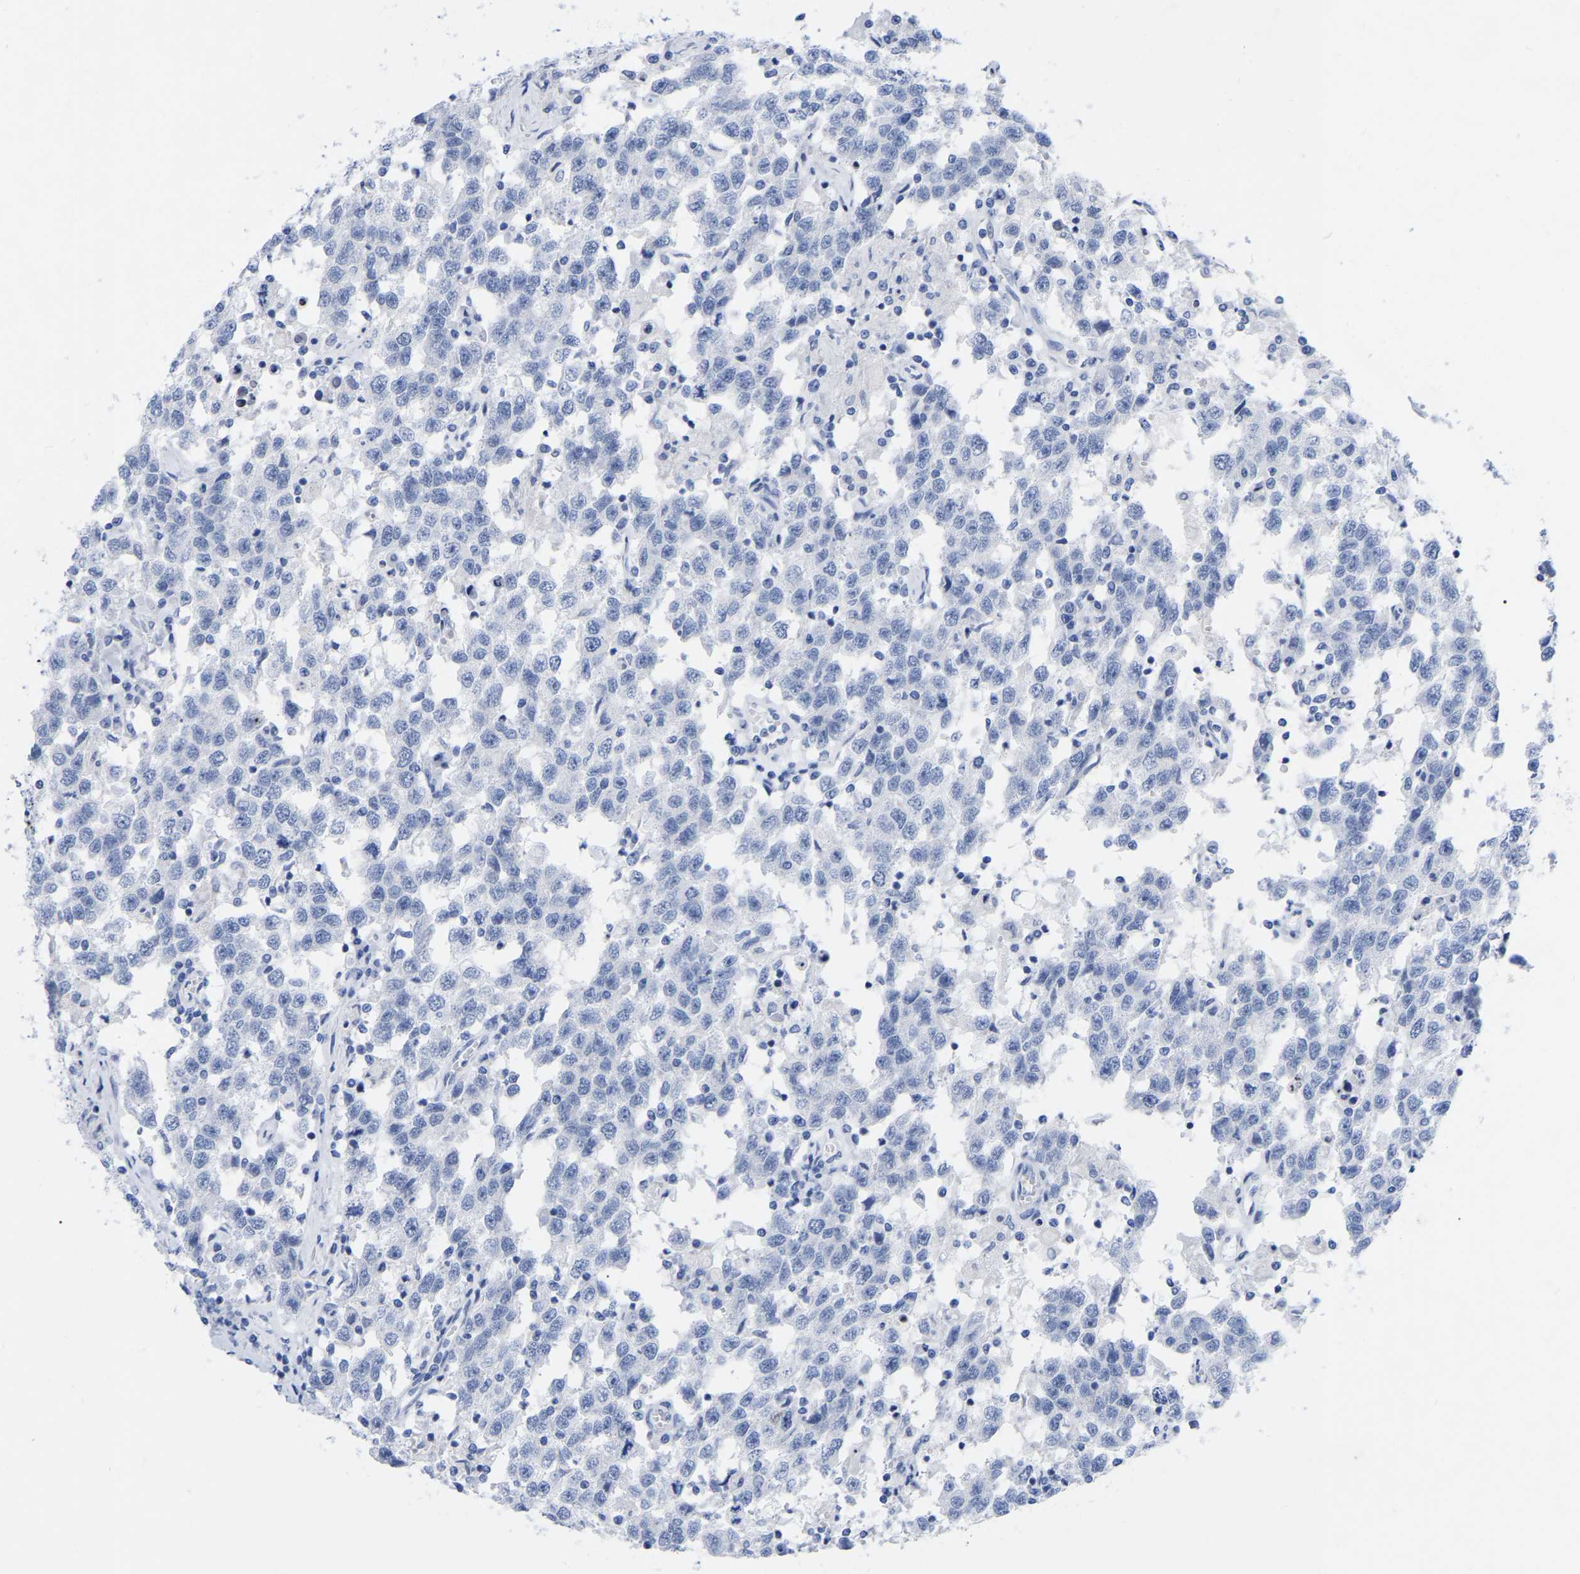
{"staining": {"intensity": "negative", "quantity": "none", "location": "none"}, "tissue": "testis cancer", "cell_type": "Tumor cells", "image_type": "cancer", "snomed": [{"axis": "morphology", "description": "Seminoma, NOS"}, {"axis": "topography", "description": "Testis"}], "caption": "High power microscopy histopathology image of an immunohistochemistry micrograph of testis cancer, revealing no significant expression in tumor cells.", "gene": "ZNF629", "patient": {"sex": "male", "age": 41}}